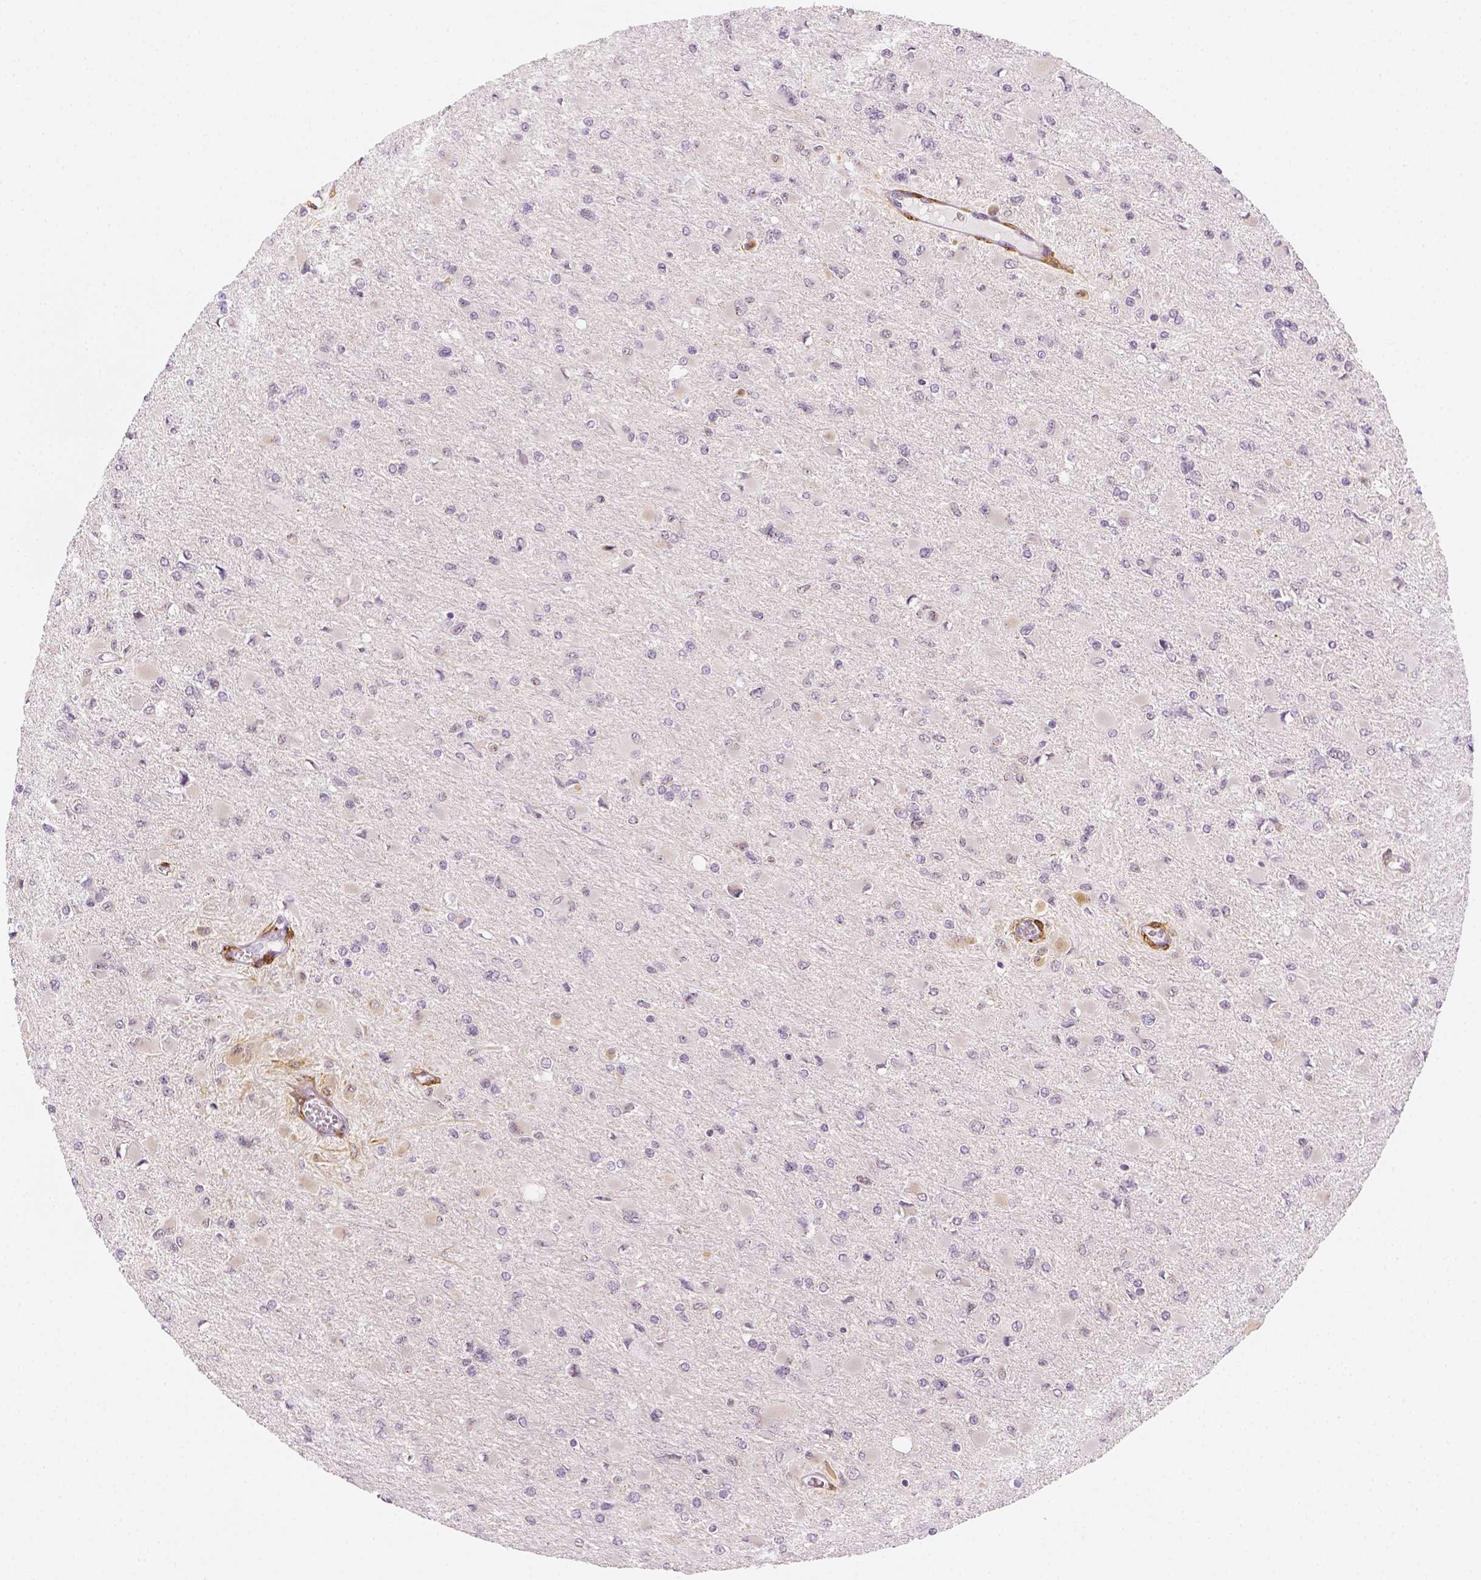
{"staining": {"intensity": "negative", "quantity": "none", "location": "none"}, "tissue": "glioma", "cell_type": "Tumor cells", "image_type": "cancer", "snomed": [{"axis": "morphology", "description": "Glioma, malignant, High grade"}, {"axis": "topography", "description": "Cerebral cortex"}], "caption": "An image of human glioma is negative for staining in tumor cells. (DAB IHC, high magnification).", "gene": "CD14", "patient": {"sex": "female", "age": 36}}